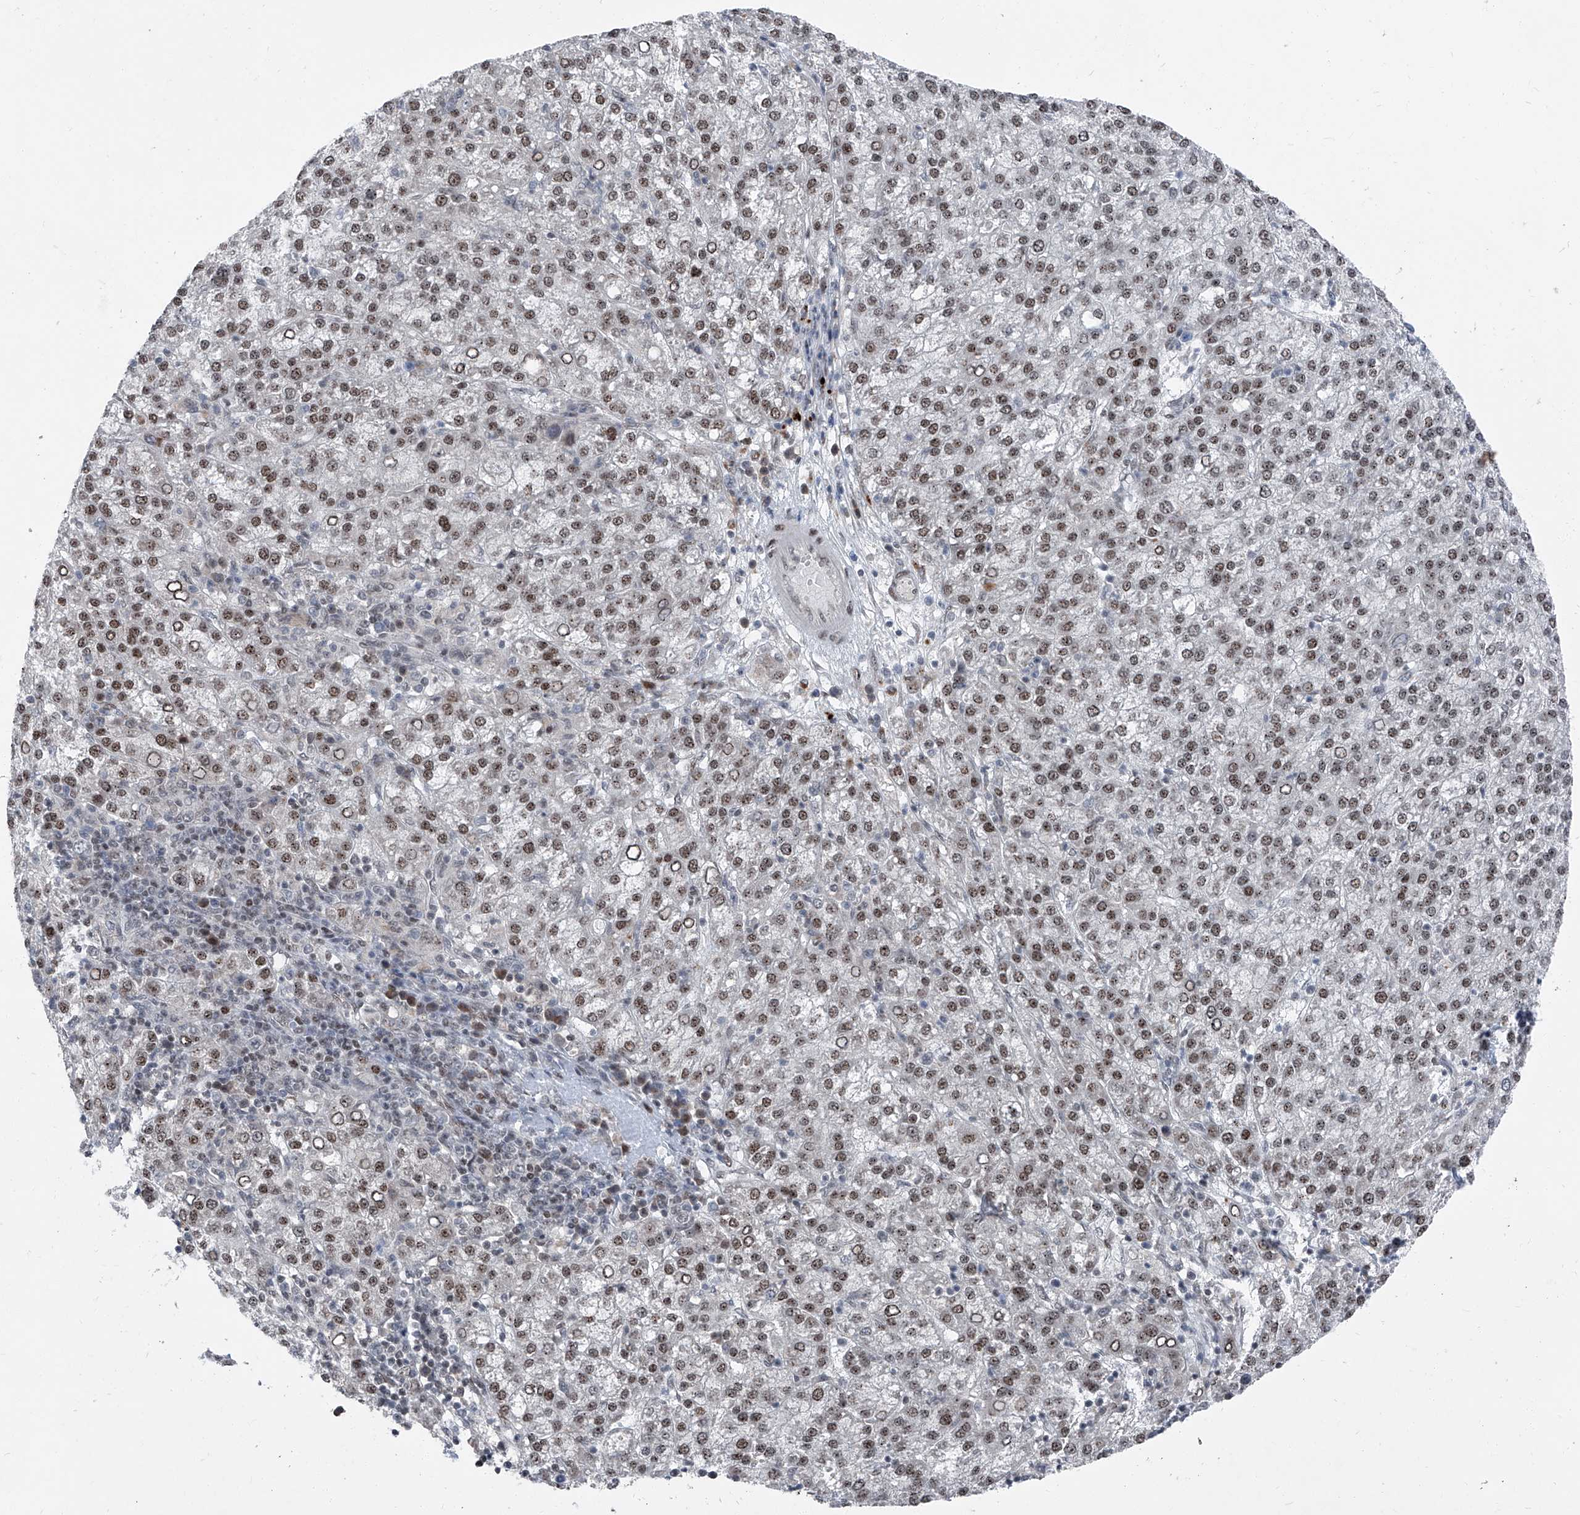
{"staining": {"intensity": "moderate", "quantity": ">75%", "location": "nuclear"}, "tissue": "liver cancer", "cell_type": "Tumor cells", "image_type": "cancer", "snomed": [{"axis": "morphology", "description": "Carcinoma, Hepatocellular, NOS"}, {"axis": "topography", "description": "Liver"}], "caption": "Tumor cells display medium levels of moderate nuclear positivity in about >75% of cells in liver cancer.", "gene": "BMI1", "patient": {"sex": "female", "age": 58}}